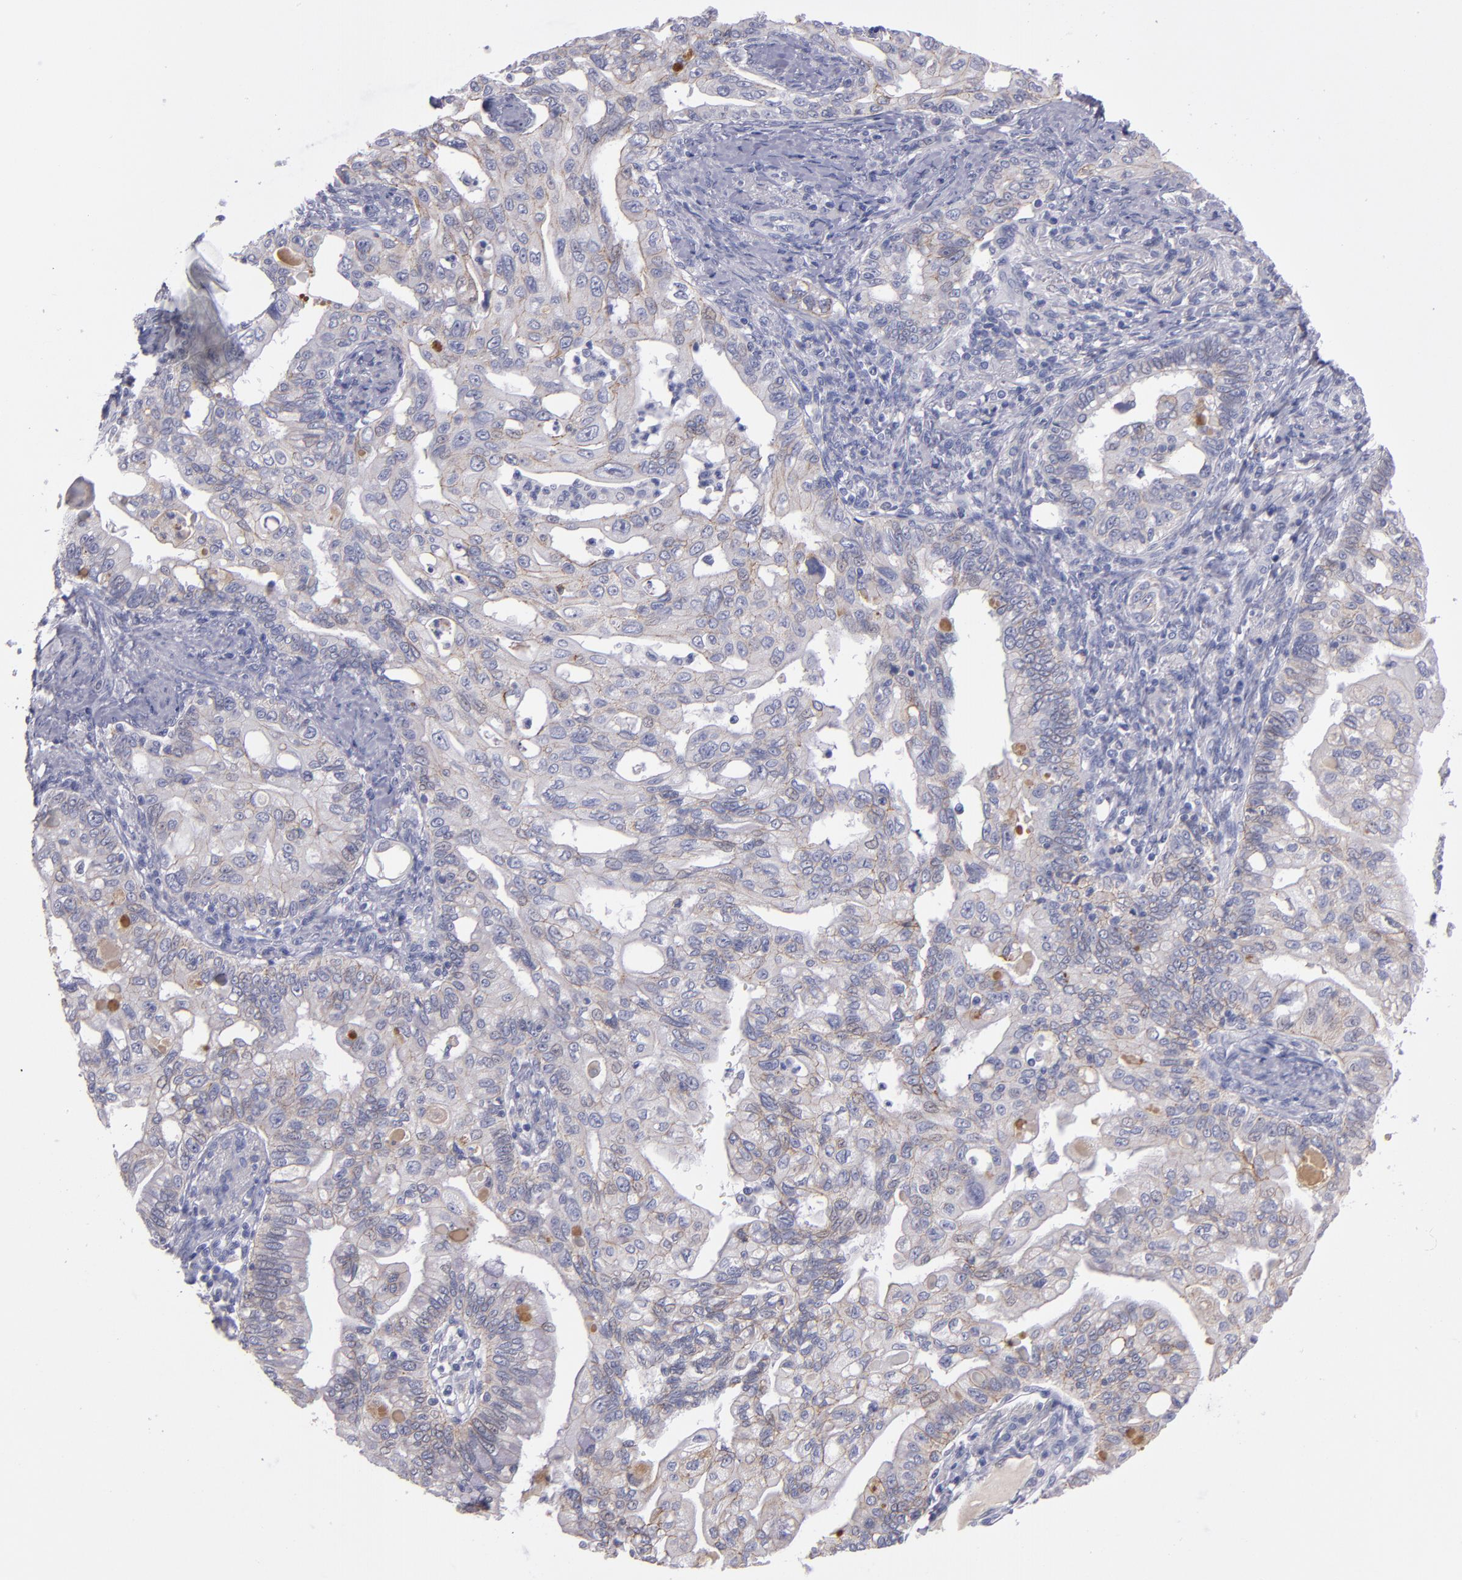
{"staining": {"intensity": "weak", "quantity": ">75%", "location": "cytoplasmic/membranous"}, "tissue": "pancreatic cancer", "cell_type": "Tumor cells", "image_type": "cancer", "snomed": [{"axis": "morphology", "description": "Normal tissue, NOS"}, {"axis": "topography", "description": "Pancreas"}], "caption": "Pancreatic cancer stained with a protein marker demonstrates weak staining in tumor cells.", "gene": "CDH3", "patient": {"sex": "male", "age": 42}}